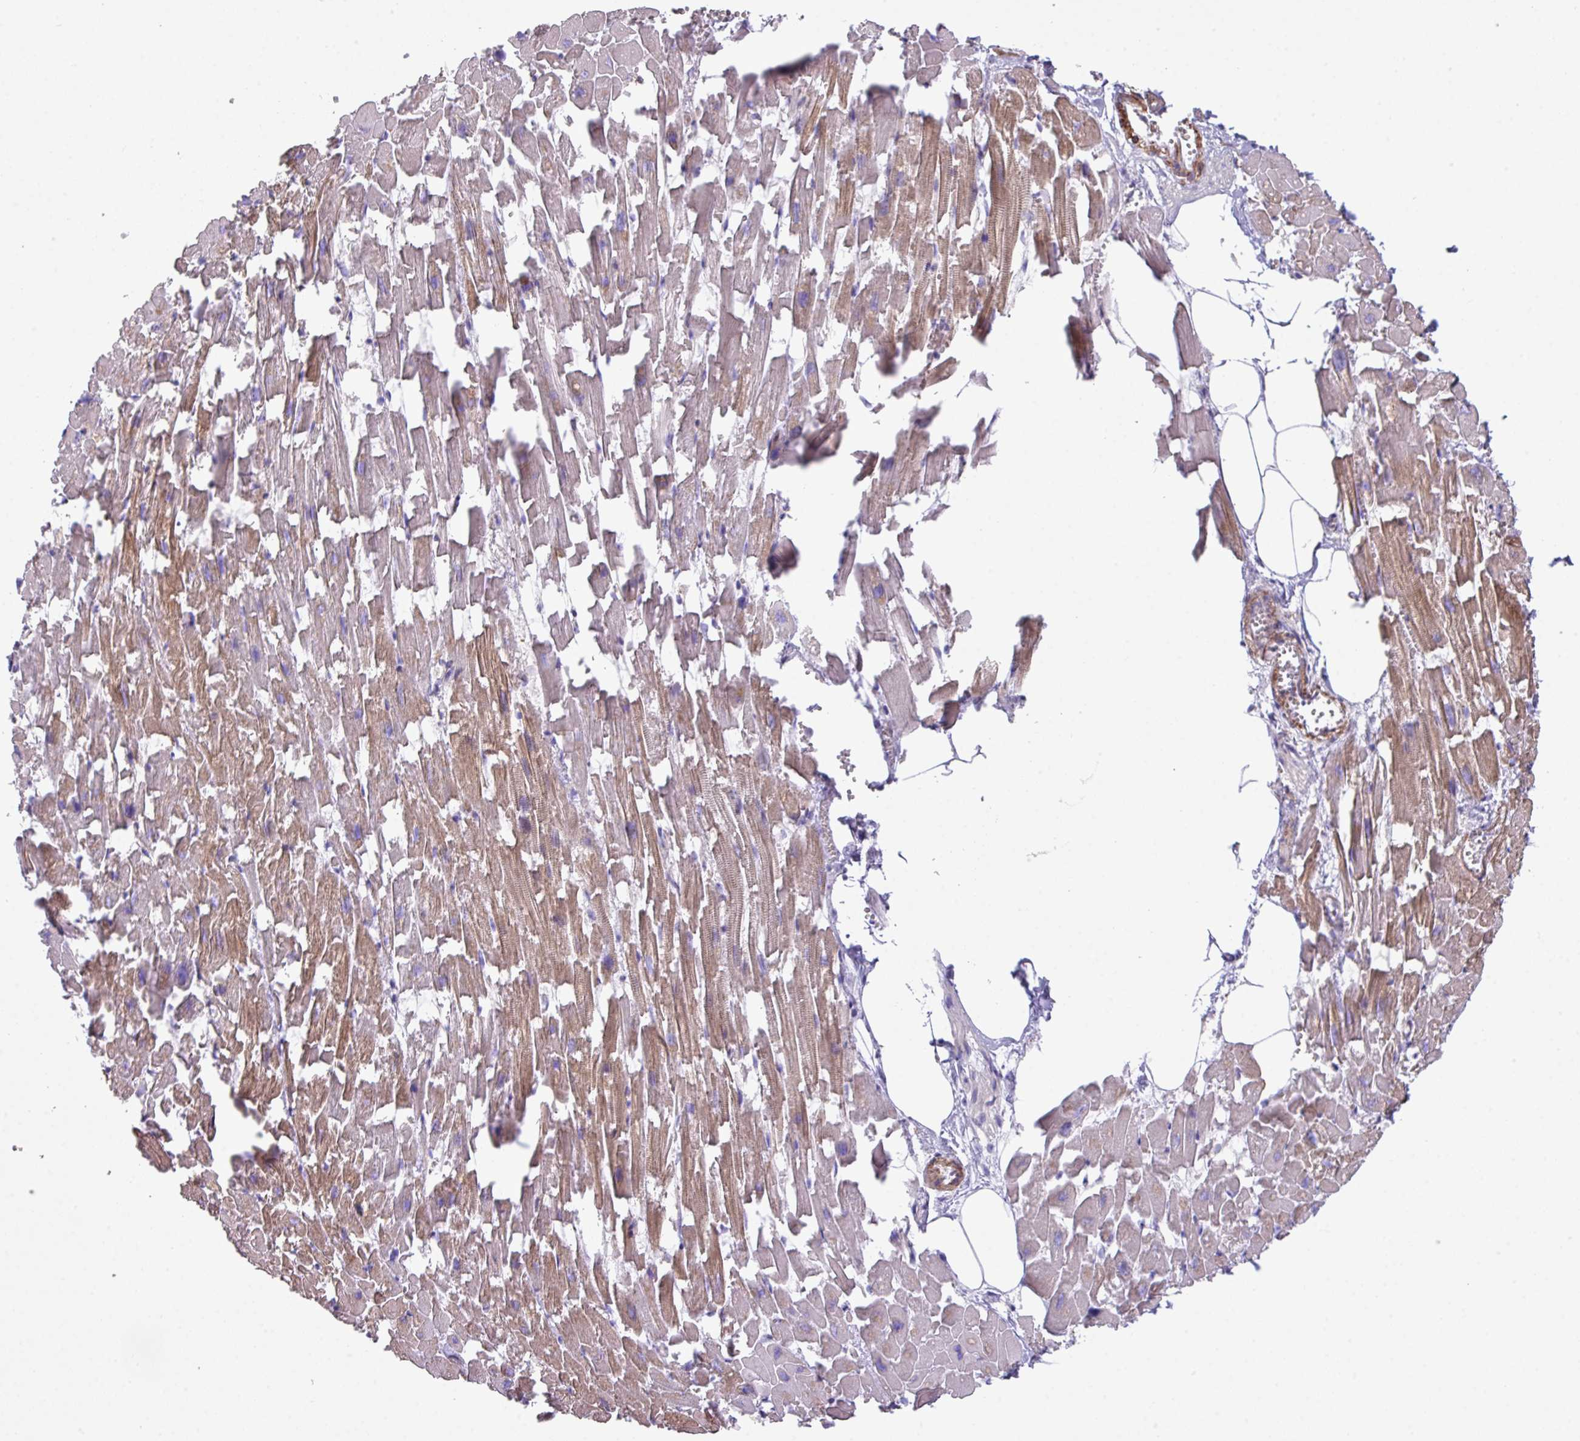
{"staining": {"intensity": "moderate", "quantity": ">75%", "location": "cytoplasmic/membranous"}, "tissue": "heart muscle", "cell_type": "Cardiomyocytes", "image_type": "normal", "snomed": [{"axis": "morphology", "description": "Normal tissue, NOS"}, {"axis": "topography", "description": "Heart"}], "caption": "Immunohistochemical staining of unremarkable human heart muscle shows moderate cytoplasmic/membranous protein staining in approximately >75% of cardiomyocytes.", "gene": "LRRC41", "patient": {"sex": "female", "age": 64}}